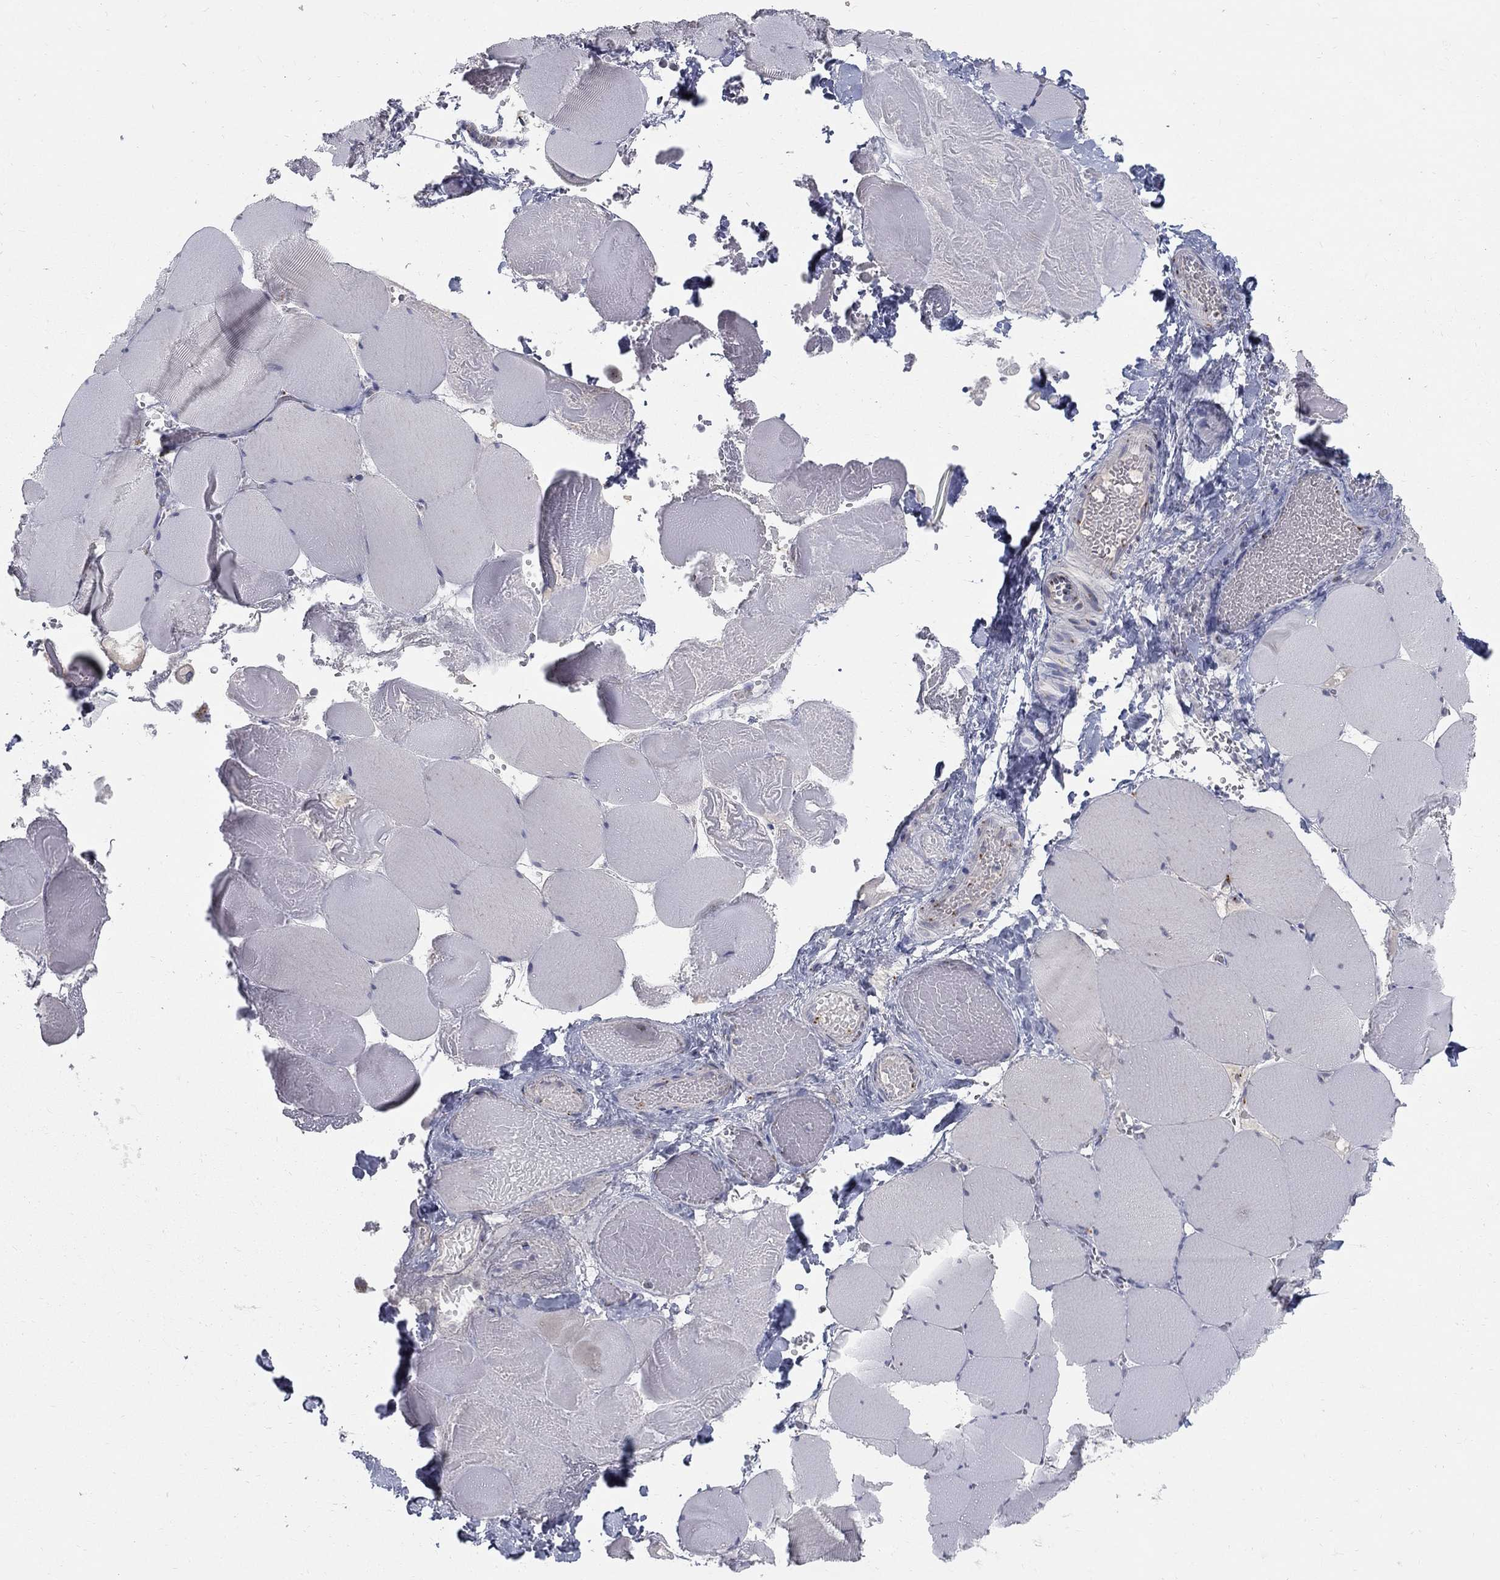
{"staining": {"intensity": "negative", "quantity": "none", "location": "none"}, "tissue": "skeletal muscle", "cell_type": "Myocytes", "image_type": "normal", "snomed": [{"axis": "morphology", "description": "Normal tissue, NOS"}, {"axis": "morphology", "description": "Malignant melanoma, Metastatic site"}, {"axis": "topography", "description": "Skeletal muscle"}], "caption": "A high-resolution image shows IHC staining of unremarkable skeletal muscle, which exhibits no significant positivity in myocytes. The staining was performed using DAB to visualize the protein expression in brown, while the nuclei were stained in blue with hematoxylin (Magnification: 20x).", "gene": "PANK3", "patient": {"sex": "male", "age": 50}}